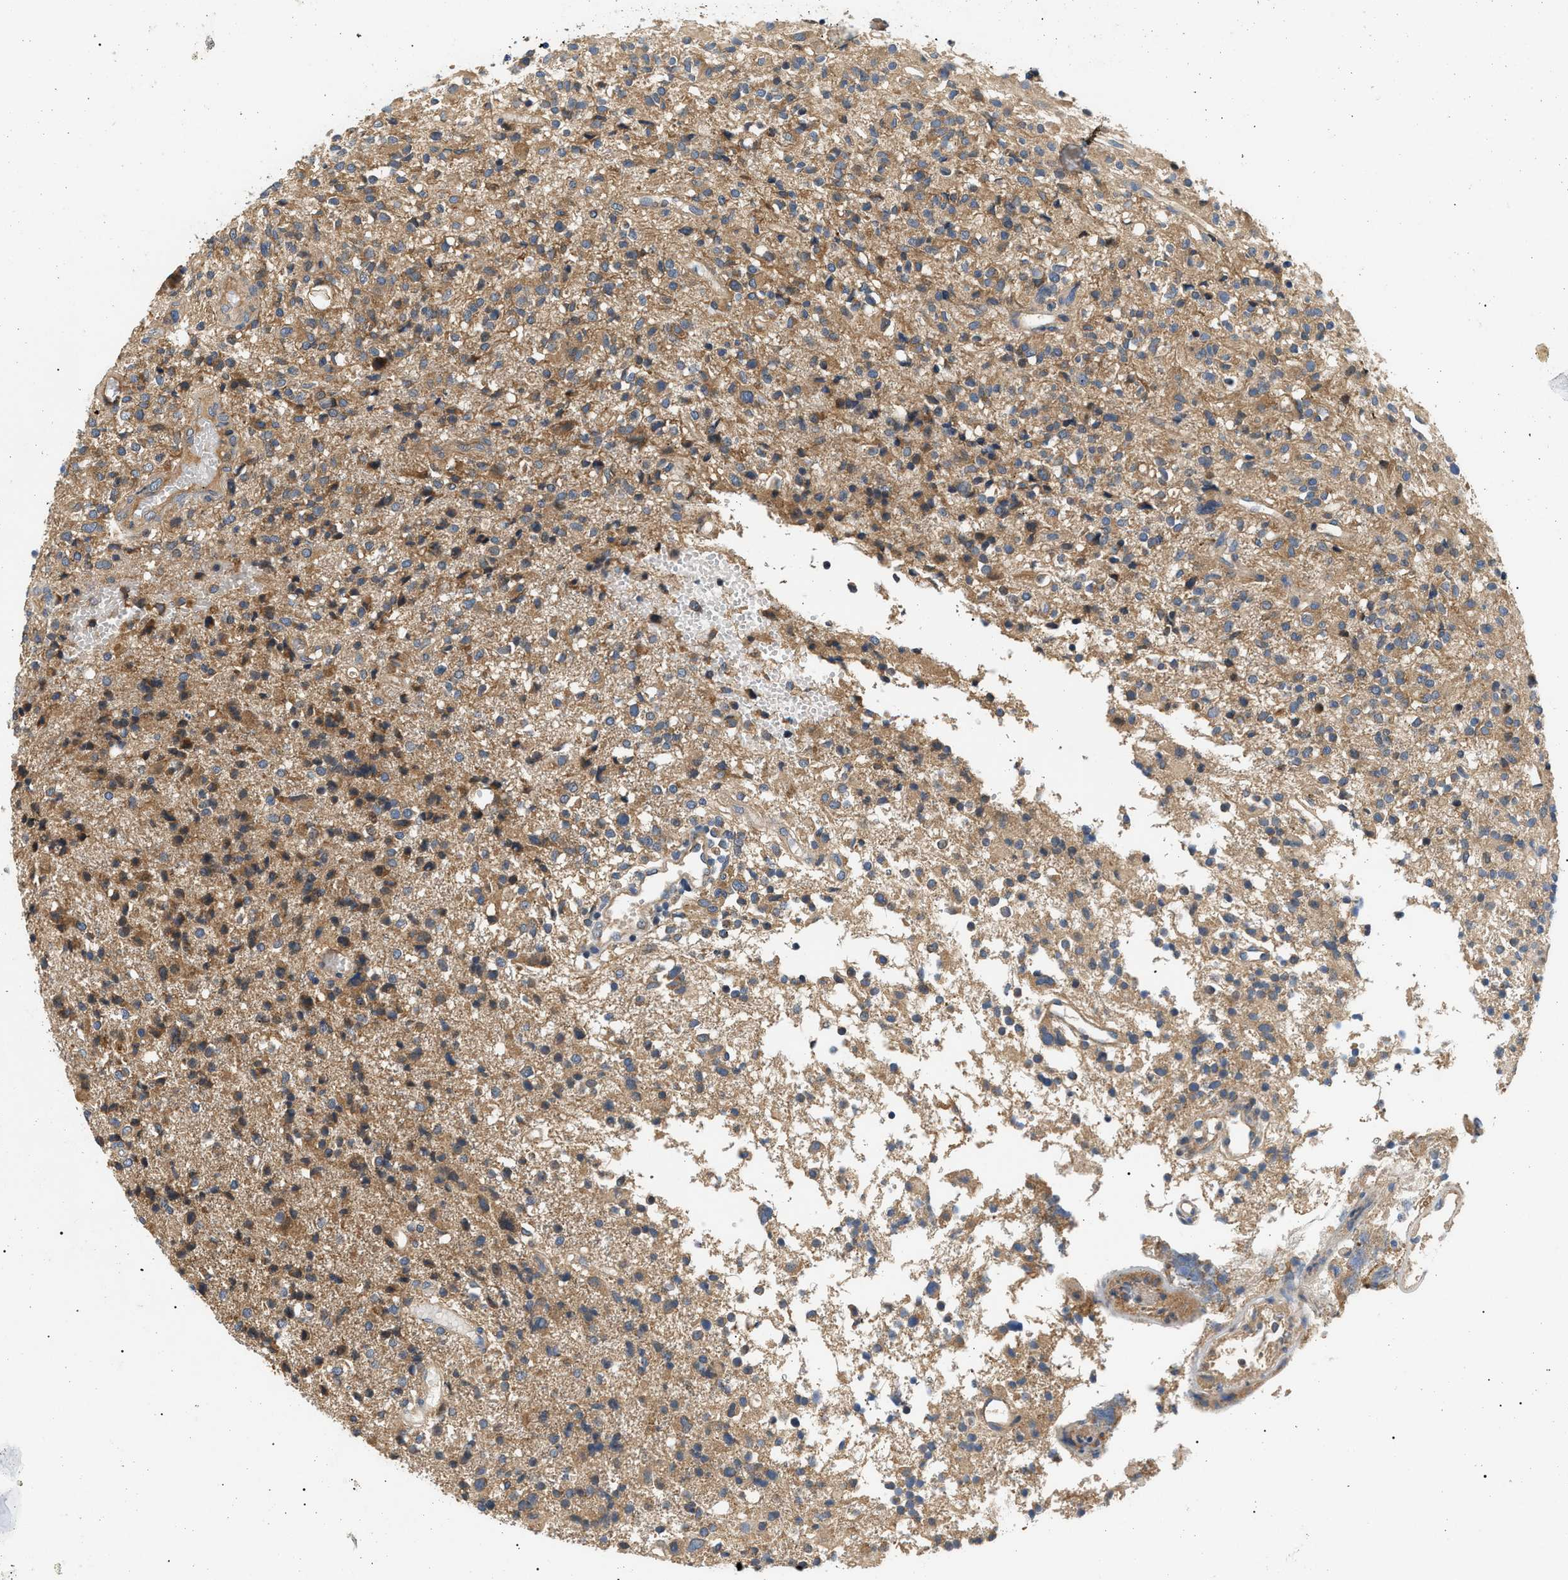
{"staining": {"intensity": "moderate", "quantity": ">75%", "location": "cytoplasmic/membranous"}, "tissue": "glioma", "cell_type": "Tumor cells", "image_type": "cancer", "snomed": [{"axis": "morphology", "description": "Glioma, malignant, High grade"}, {"axis": "topography", "description": "Brain"}], "caption": "Immunohistochemistry (IHC) (DAB (3,3'-diaminobenzidine)) staining of high-grade glioma (malignant) shows moderate cytoplasmic/membranous protein expression in about >75% of tumor cells.", "gene": "PPM1B", "patient": {"sex": "female", "age": 59}}